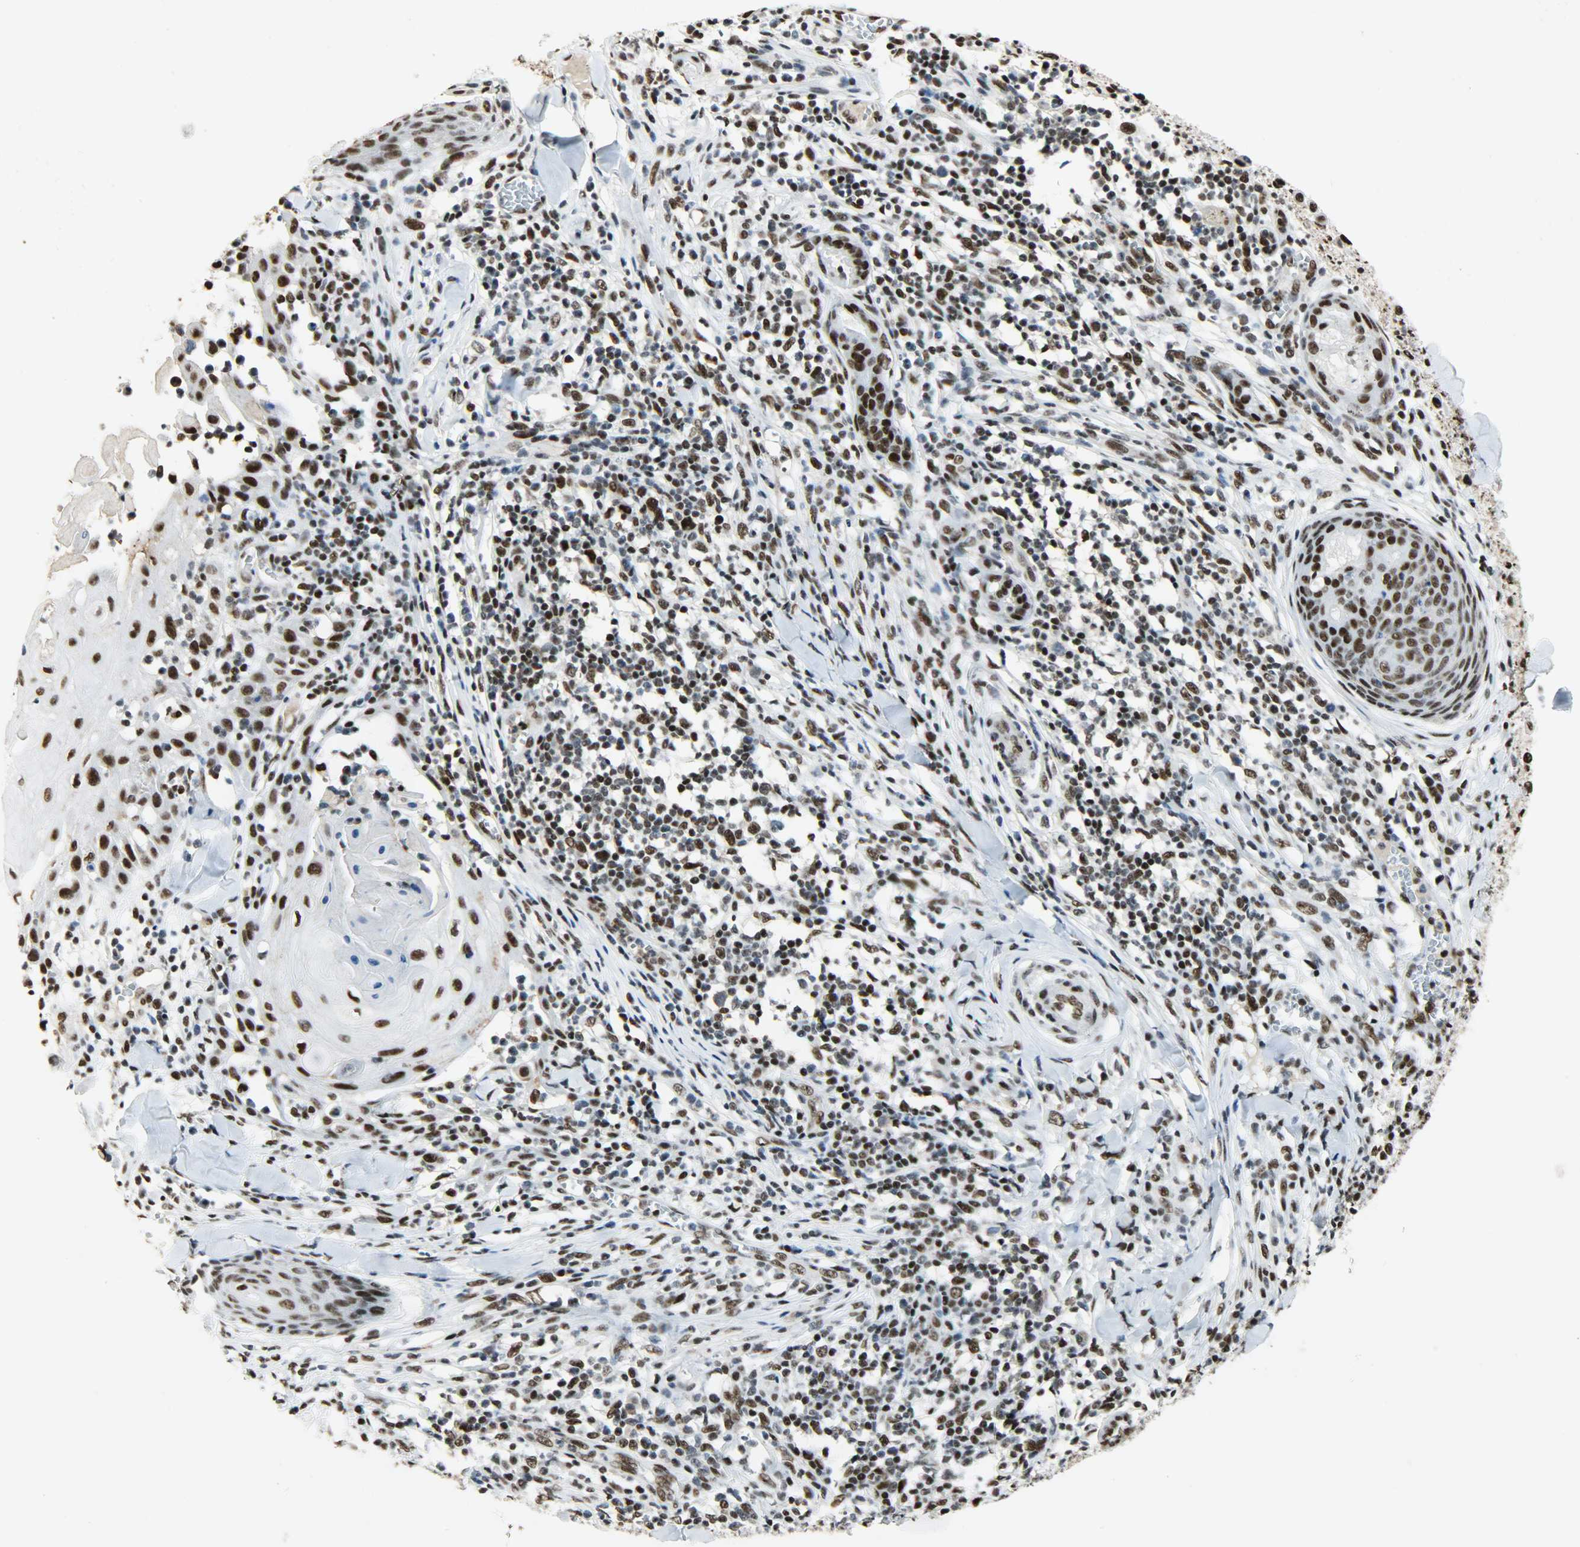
{"staining": {"intensity": "strong", "quantity": ">75%", "location": "nuclear"}, "tissue": "skin cancer", "cell_type": "Tumor cells", "image_type": "cancer", "snomed": [{"axis": "morphology", "description": "Squamous cell carcinoma, NOS"}, {"axis": "topography", "description": "Skin"}], "caption": "An image showing strong nuclear staining in about >75% of tumor cells in skin cancer (squamous cell carcinoma), as visualized by brown immunohistochemical staining.", "gene": "SSB", "patient": {"sex": "male", "age": 24}}